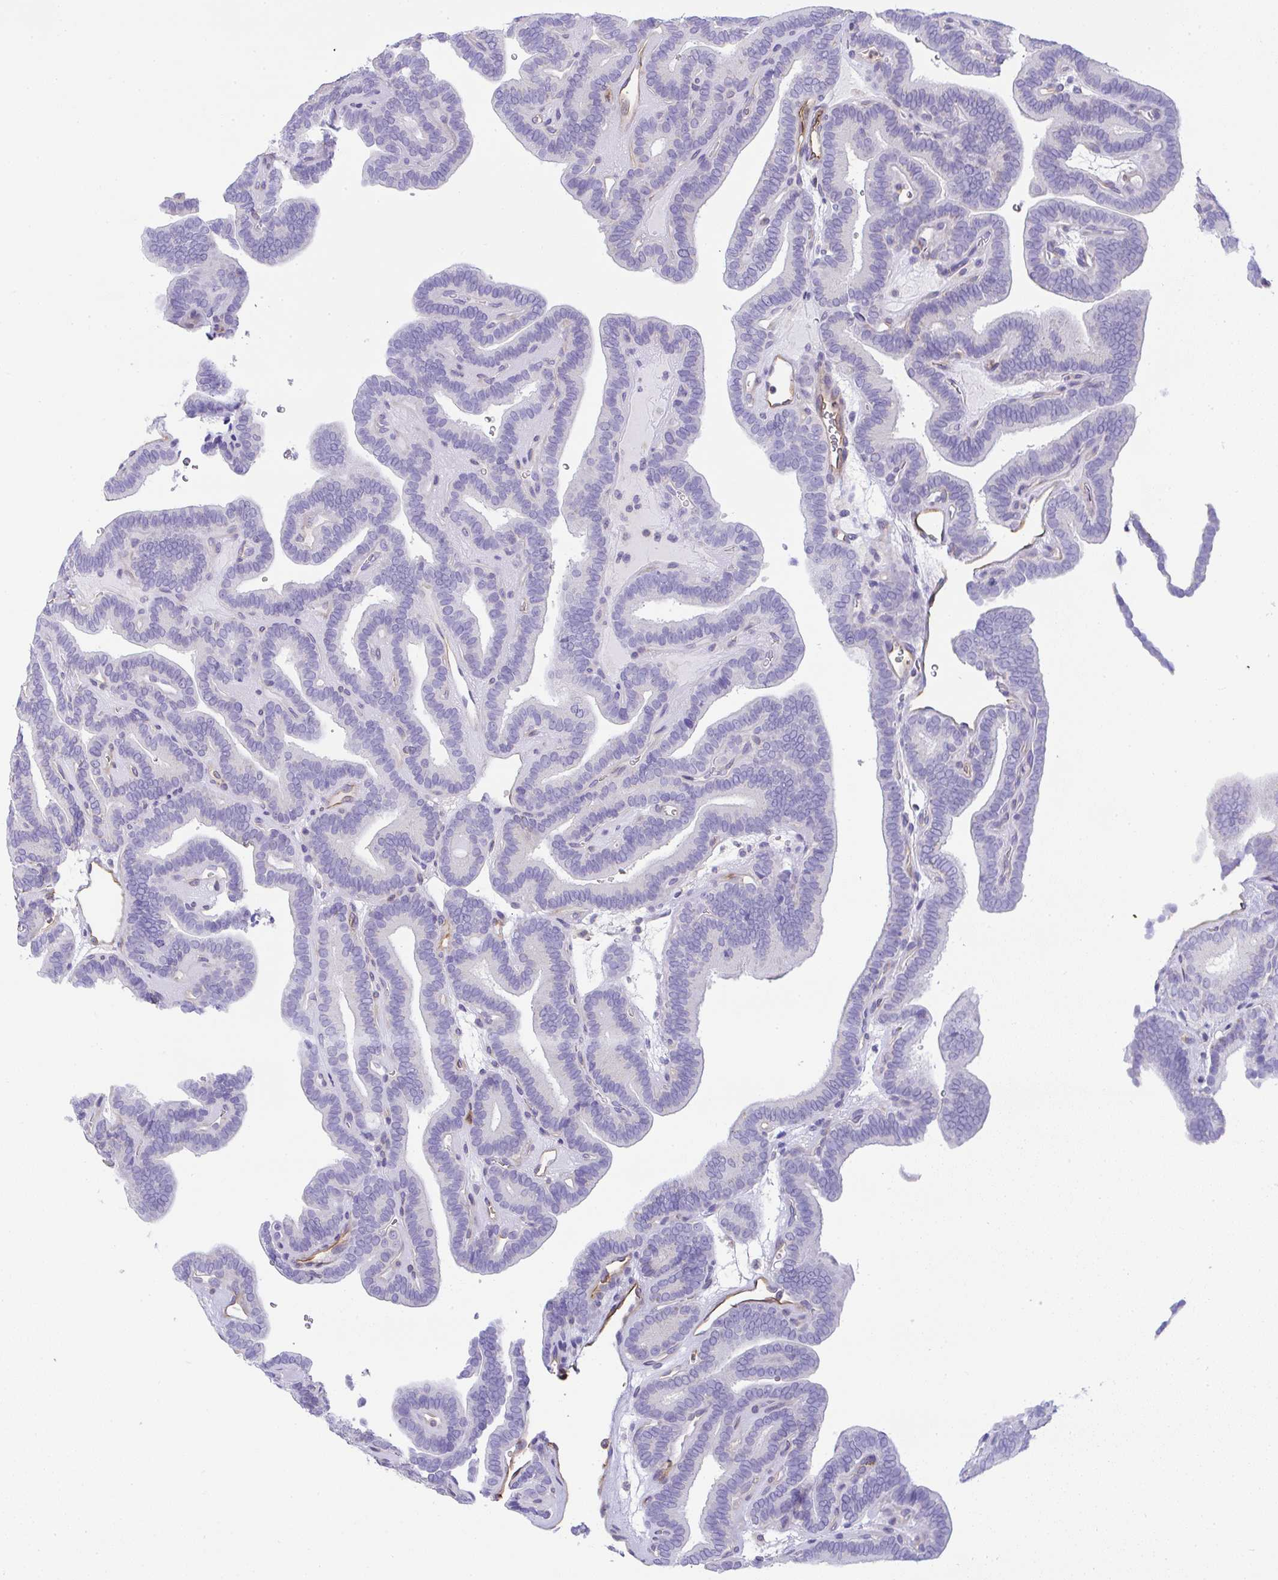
{"staining": {"intensity": "negative", "quantity": "none", "location": "none"}, "tissue": "thyroid cancer", "cell_type": "Tumor cells", "image_type": "cancer", "snomed": [{"axis": "morphology", "description": "Papillary adenocarcinoma, NOS"}, {"axis": "topography", "description": "Thyroid gland"}], "caption": "Tumor cells show no significant staining in papillary adenocarcinoma (thyroid). Nuclei are stained in blue.", "gene": "TNFAIP8", "patient": {"sex": "female", "age": 21}}